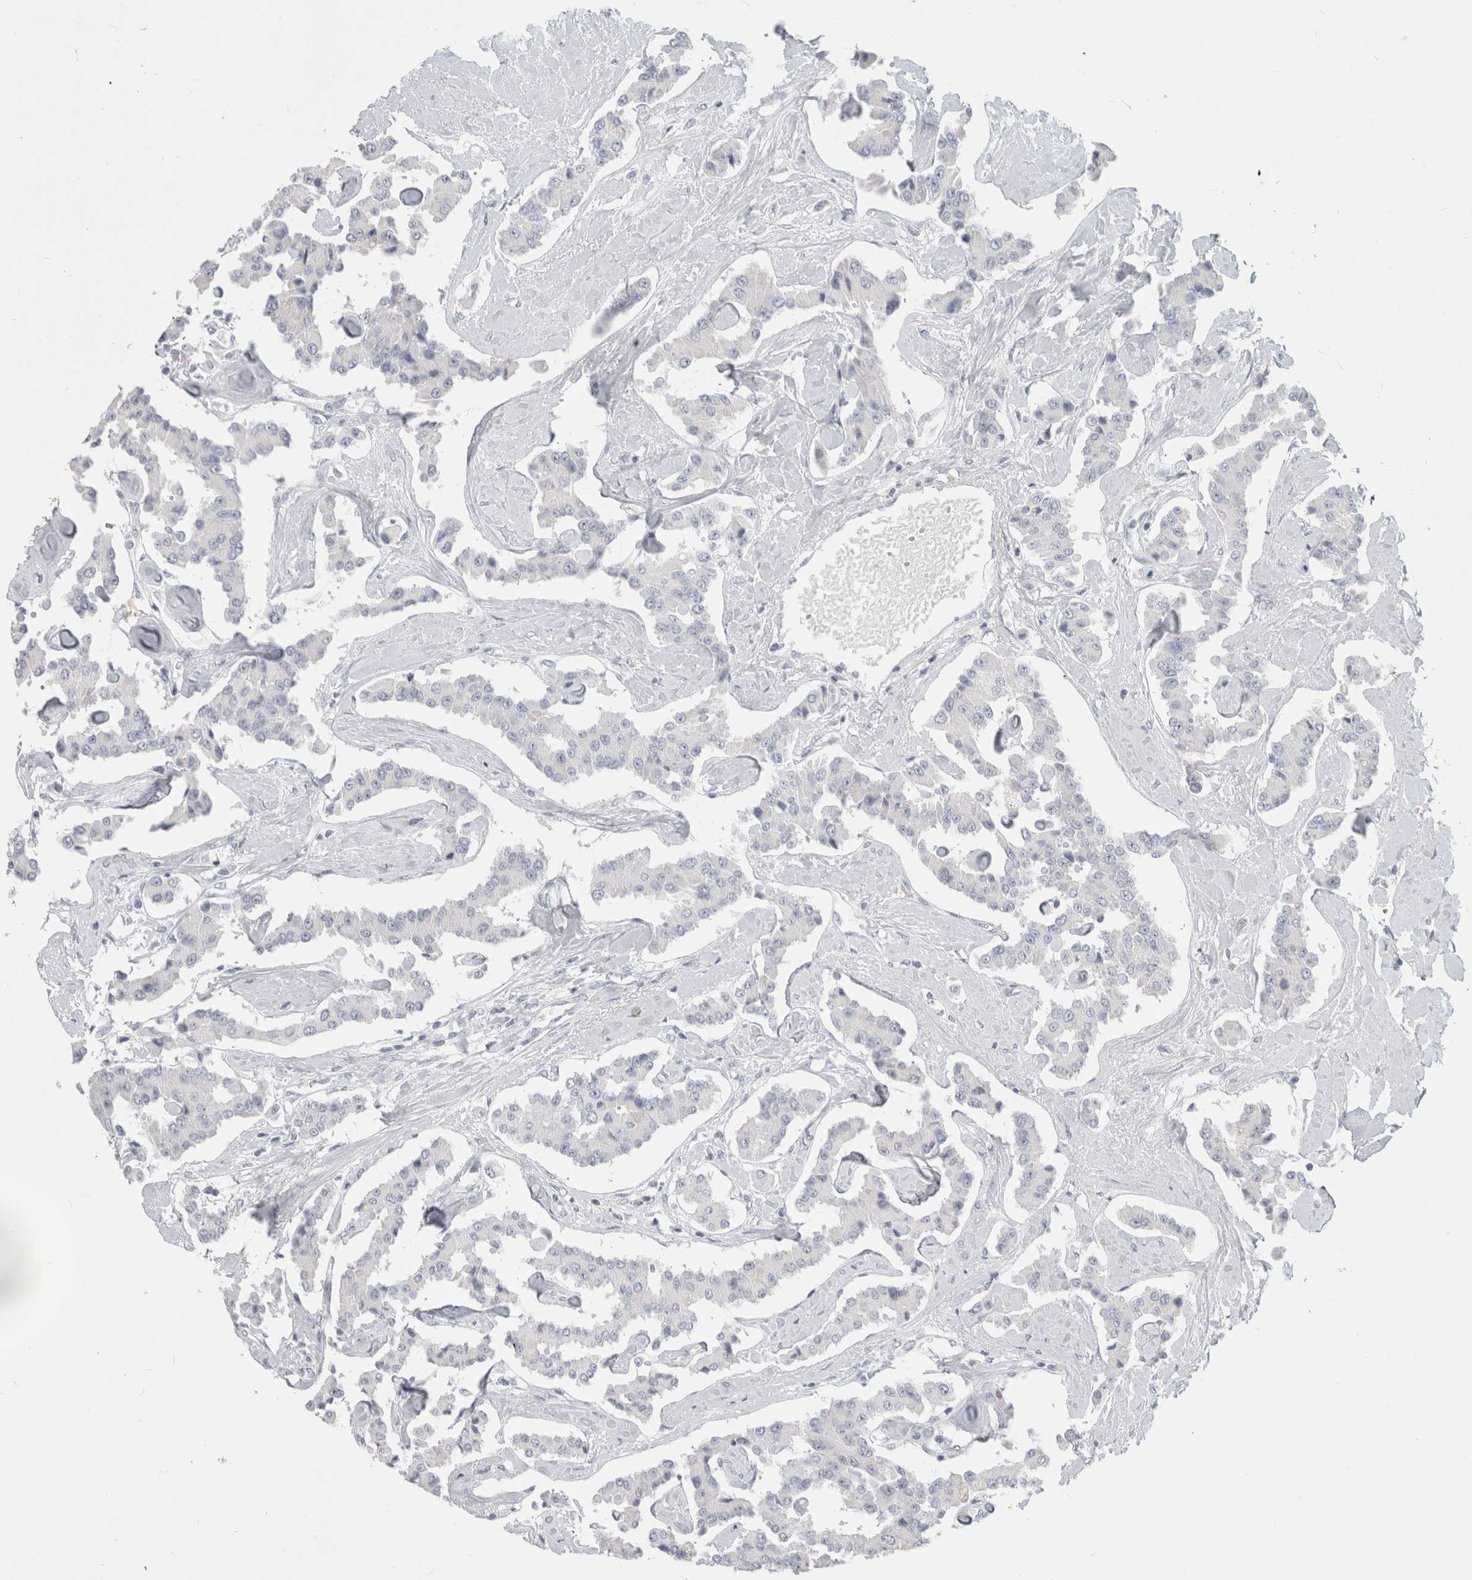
{"staining": {"intensity": "negative", "quantity": "none", "location": "none"}, "tissue": "carcinoid", "cell_type": "Tumor cells", "image_type": "cancer", "snomed": [{"axis": "morphology", "description": "Carcinoid, malignant, NOS"}, {"axis": "topography", "description": "Pancreas"}], "caption": "Immunohistochemical staining of malignant carcinoid exhibits no significant expression in tumor cells.", "gene": "SLC6A1", "patient": {"sex": "male", "age": 41}}